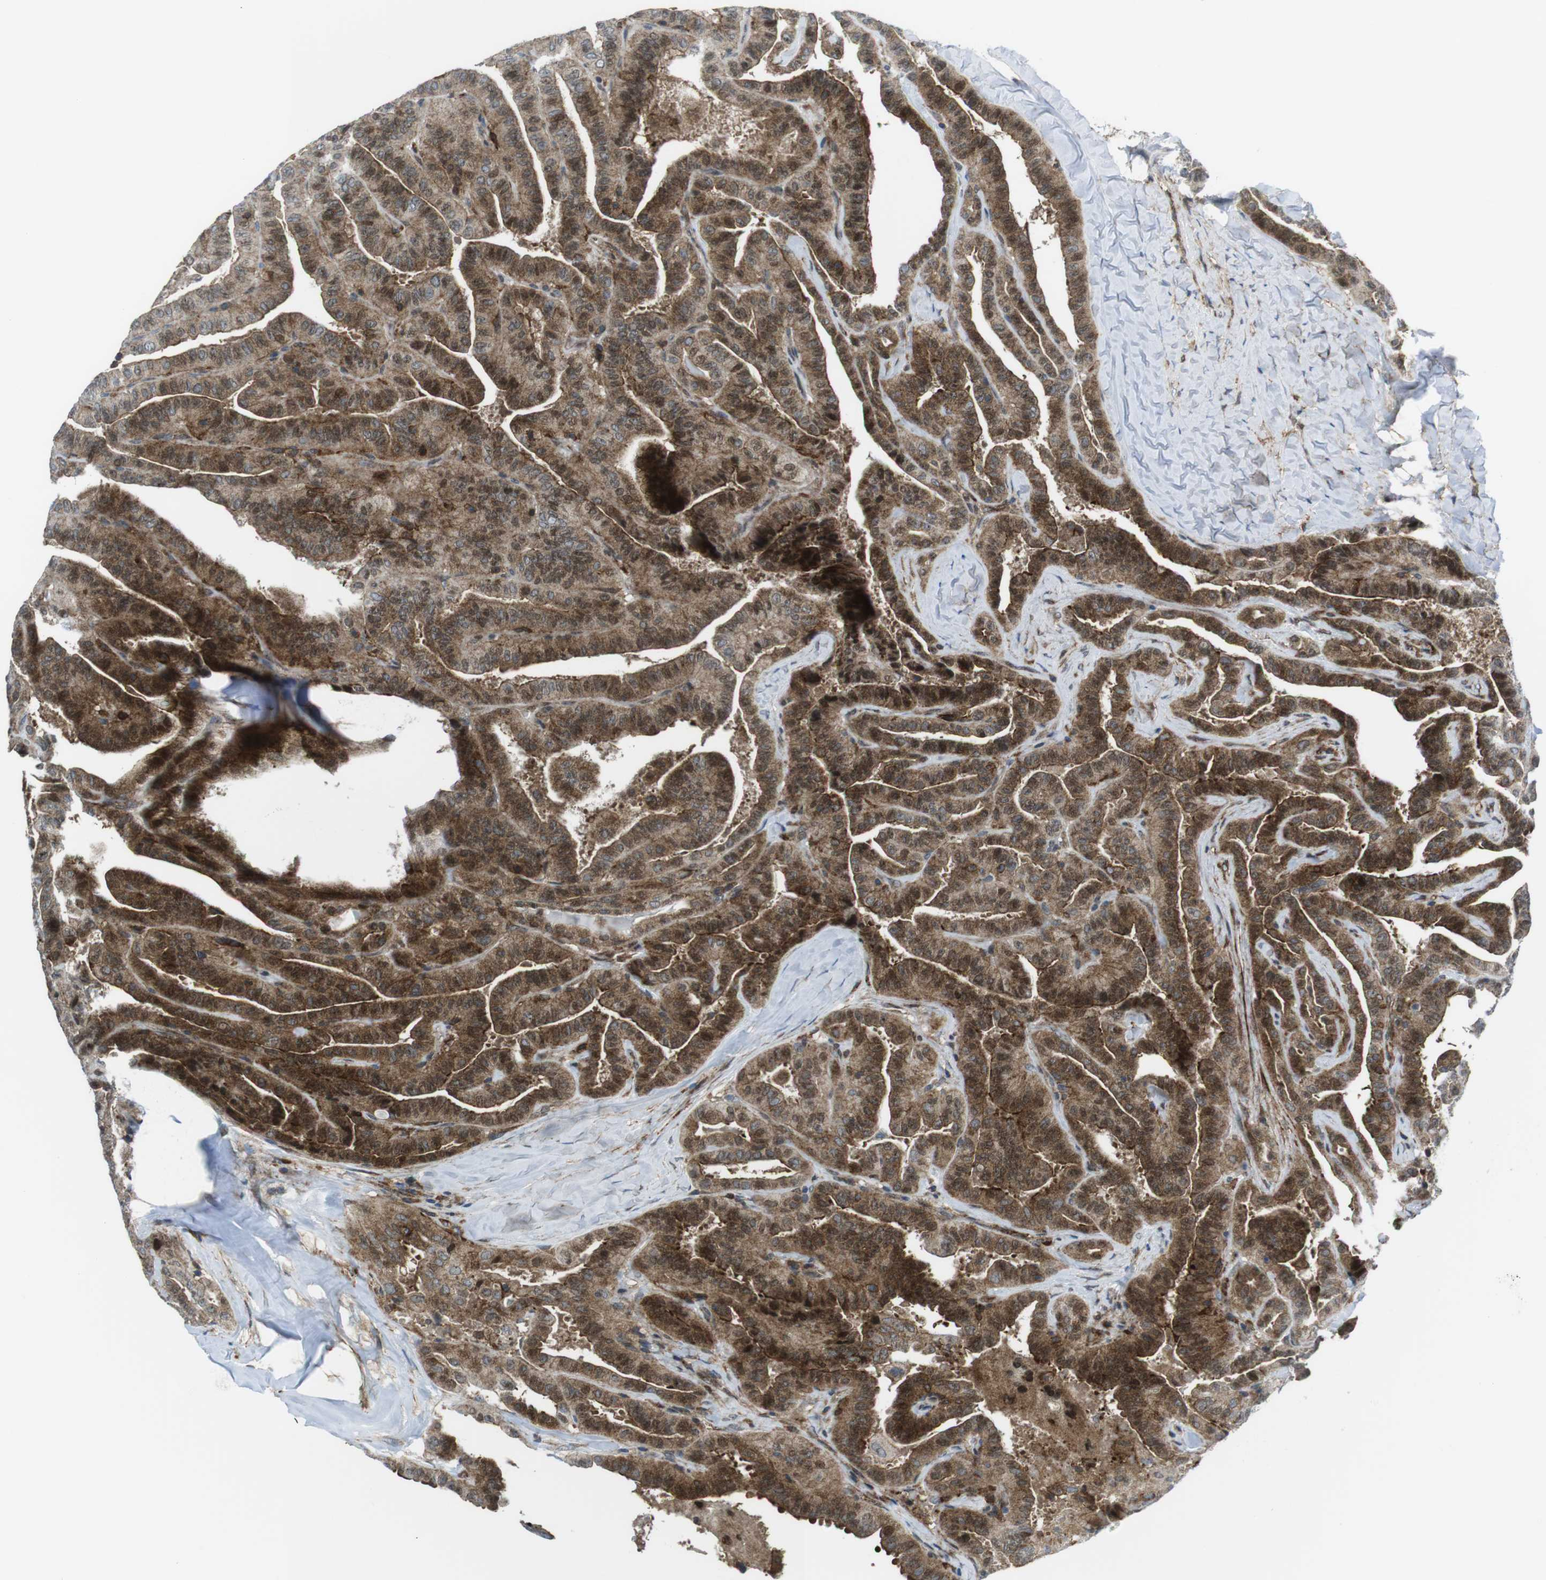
{"staining": {"intensity": "moderate", "quantity": ">75%", "location": "cytoplasmic/membranous,nuclear"}, "tissue": "thyroid cancer", "cell_type": "Tumor cells", "image_type": "cancer", "snomed": [{"axis": "morphology", "description": "Papillary adenocarcinoma, NOS"}, {"axis": "topography", "description": "Thyroid gland"}], "caption": "Thyroid cancer stained for a protein (brown) displays moderate cytoplasmic/membranous and nuclear positive positivity in approximately >75% of tumor cells.", "gene": "CUL7", "patient": {"sex": "male", "age": 77}}